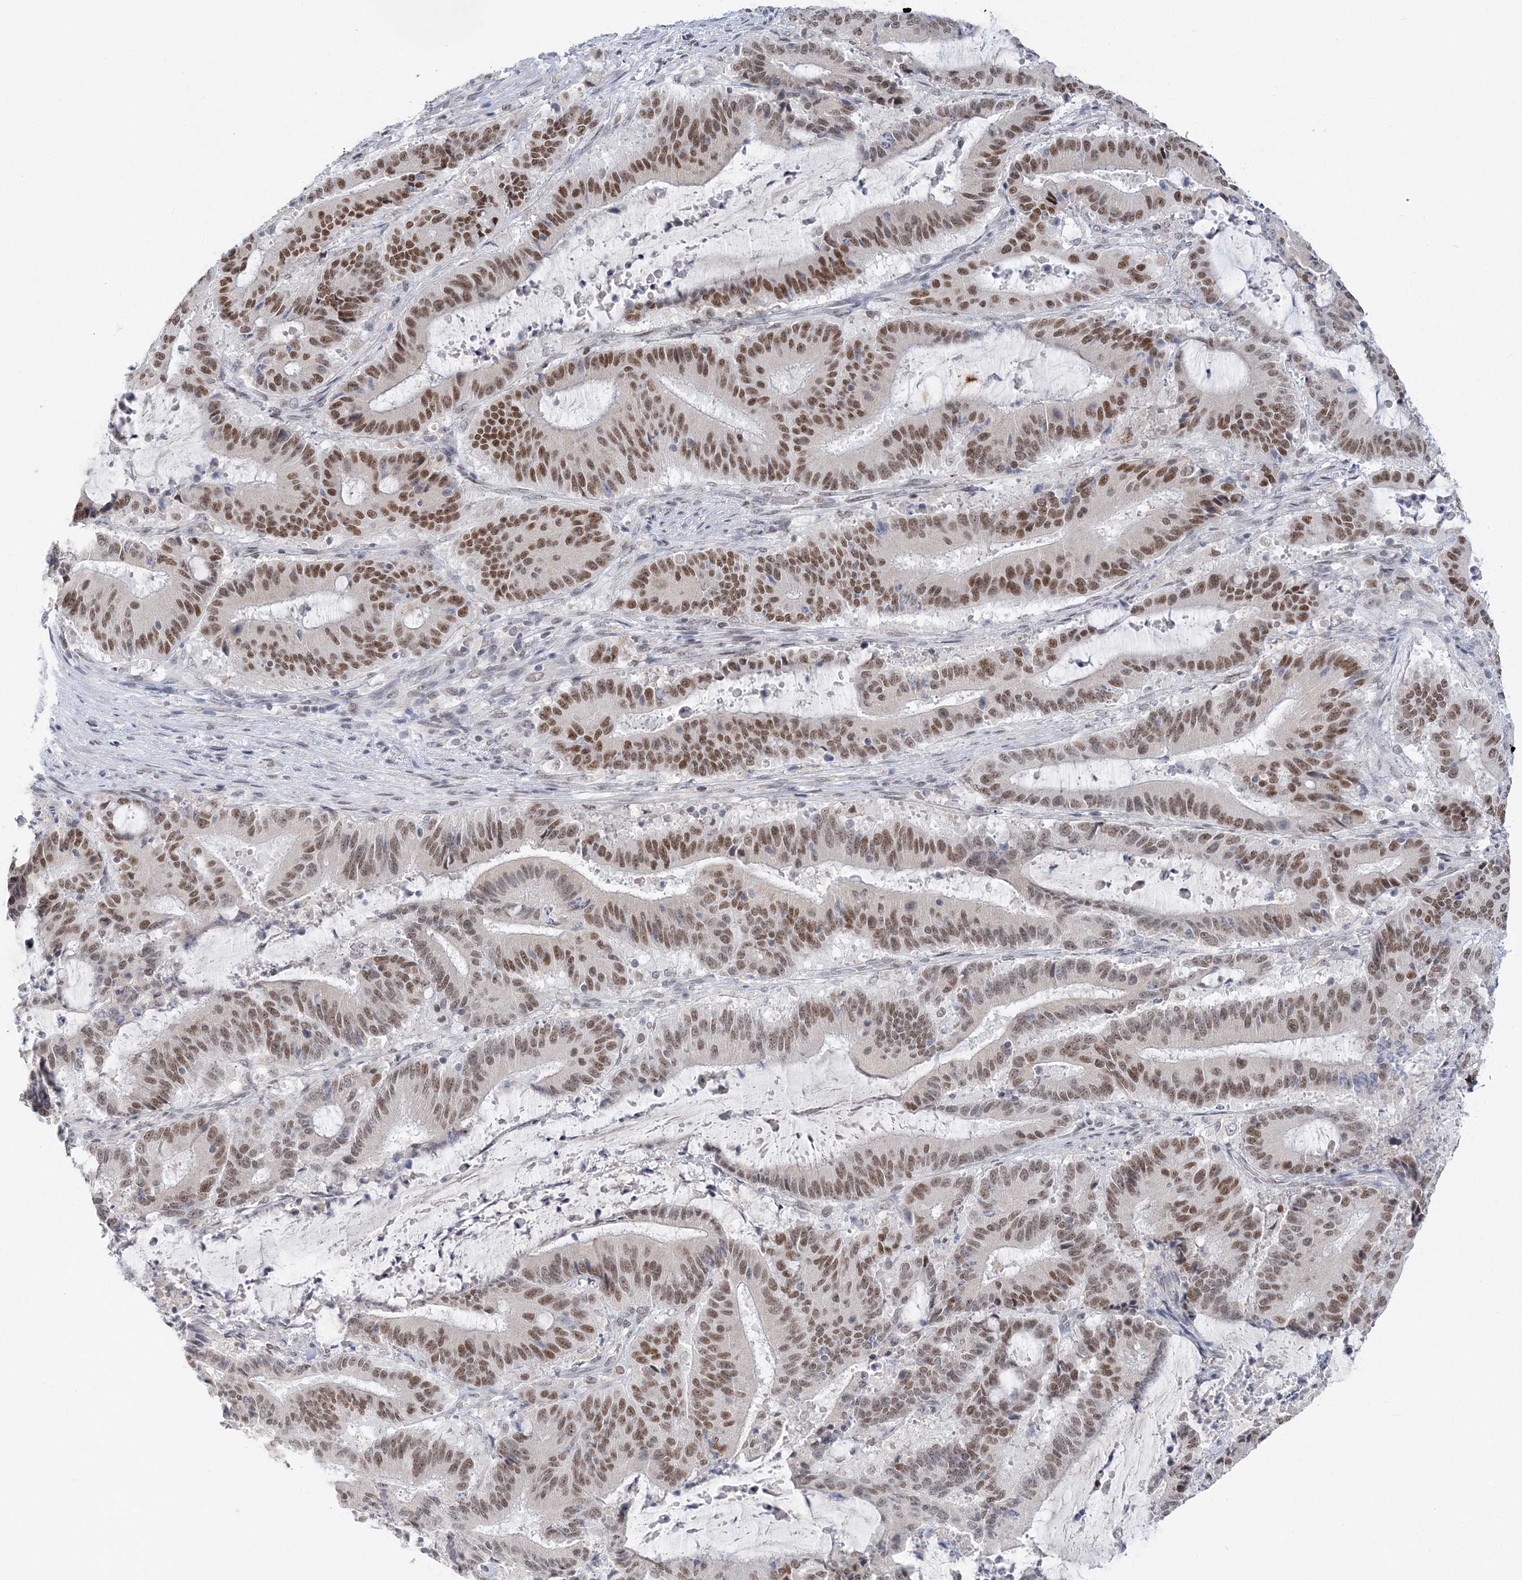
{"staining": {"intensity": "strong", "quantity": "25%-75%", "location": "nuclear"}, "tissue": "liver cancer", "cell_type": "Tumor cells", "image_type": "cancer", "snomed": [{"axis": "morphology", "description": "Normal tissue, NOS"}, {"axis": "morphology", "description": "Cholangiocarcinoma"}, {"axis": "topography", "description": "Liver"}, {"axis": "topography", "description": "Peripheral nerve tissue"}], "caption": "Cholangiocarcinoma (liver) stained with IHC exhibits strong nuclear staining in approximately 25%-75% of tumor cells.", "gene": "ZBTB7A", "patient": {"sex": "female", "age": 73}}